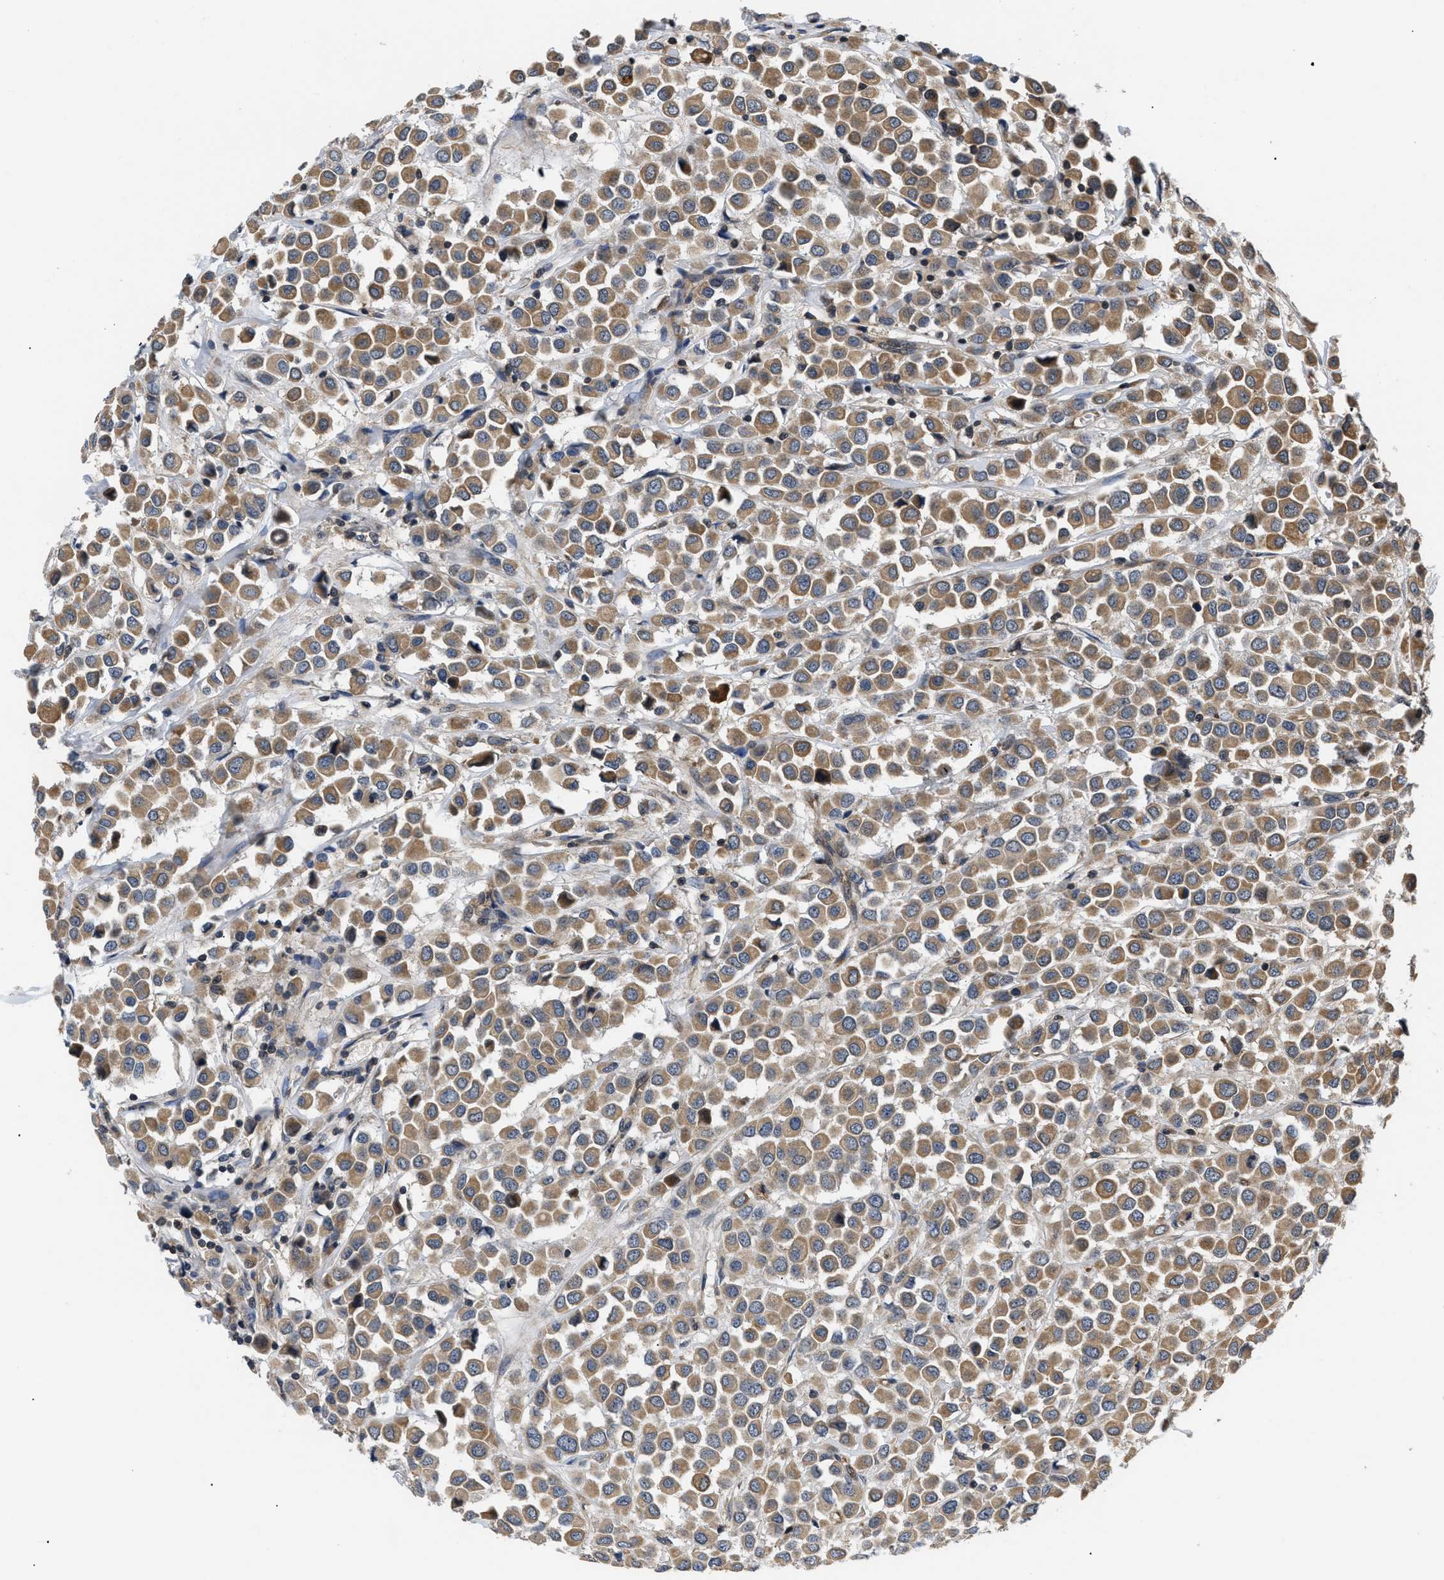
{"staining": {"intensity": "moderate", "quantity": ">75%", "location": "cytoplasmic/membranous"}, "tissue": "breast cancer", "cell_type": "Tumor cells", "image_type": "cancer", "snomed": [{"axis": "morphology", "description": "Duct carcinoma"}, {"axis": "topography", "description": "Breast"}], "caption": "A medium amount of moderate cytoplasmic/membranous expression is appreciated in about >75% of tumor cells in breast cancer tissue.", "gene": "HMGCR", "patient": {"sex": "female", "age": 61}}